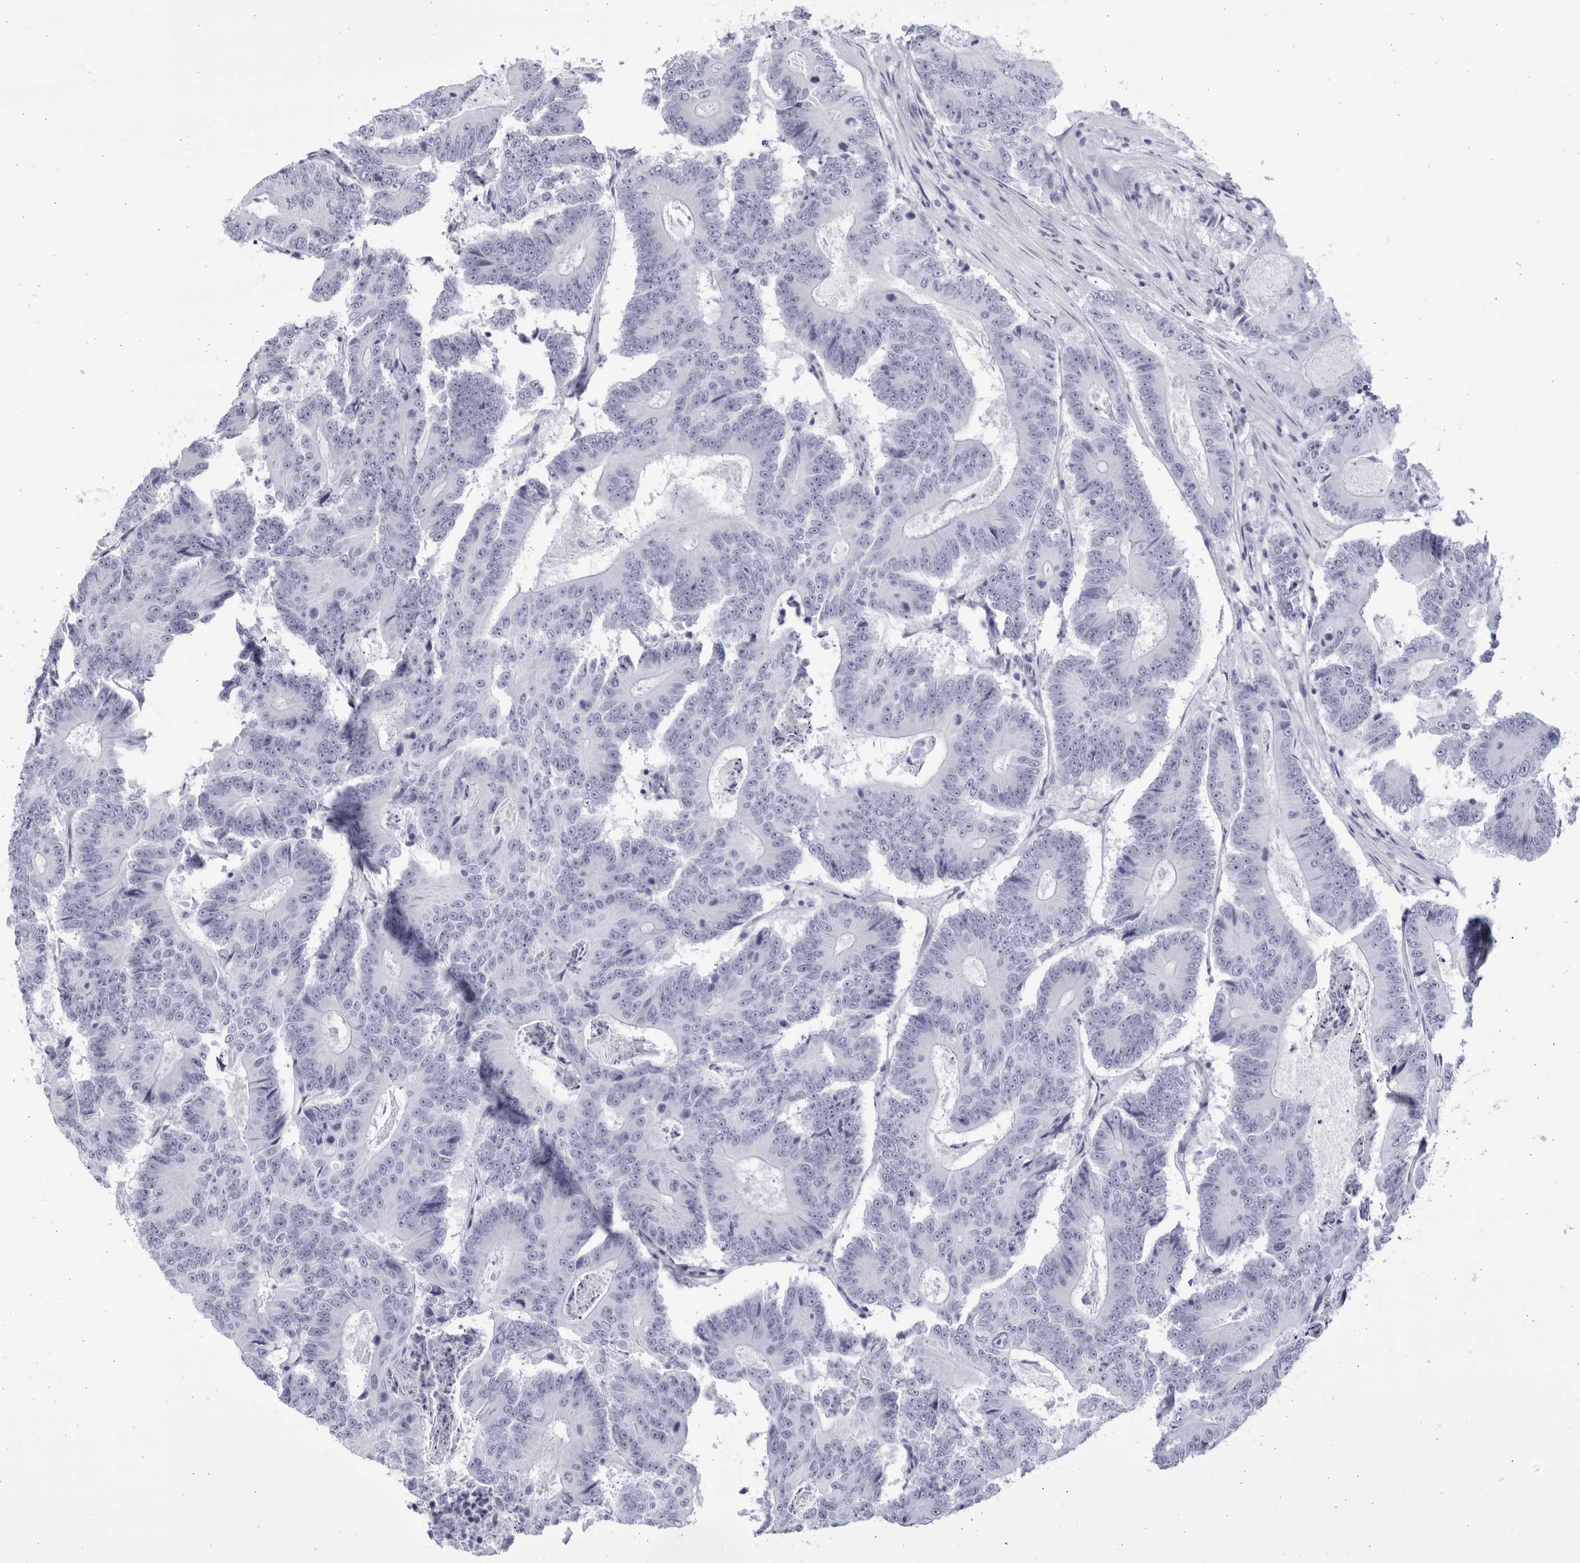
{"staining": {"intensity": "negative", "quantity": "none", "location": "none"}, "tissue": "colorectal cancer", "cell_type": "Tumor cells", "image_type": "cancer", "snomed": [{"axis": "morphology", "description": "Adenocarcinoma, NOS"}, {"axis": "topography", "description": "Colon"}], "caption": "IHC micrograph of neoplastic tissue: colorectal cancer stained with DAB shows no significant protein expression in tumor cells.", "gene": "CCDC181", "patient": {"sex": "male", "age": 83}}